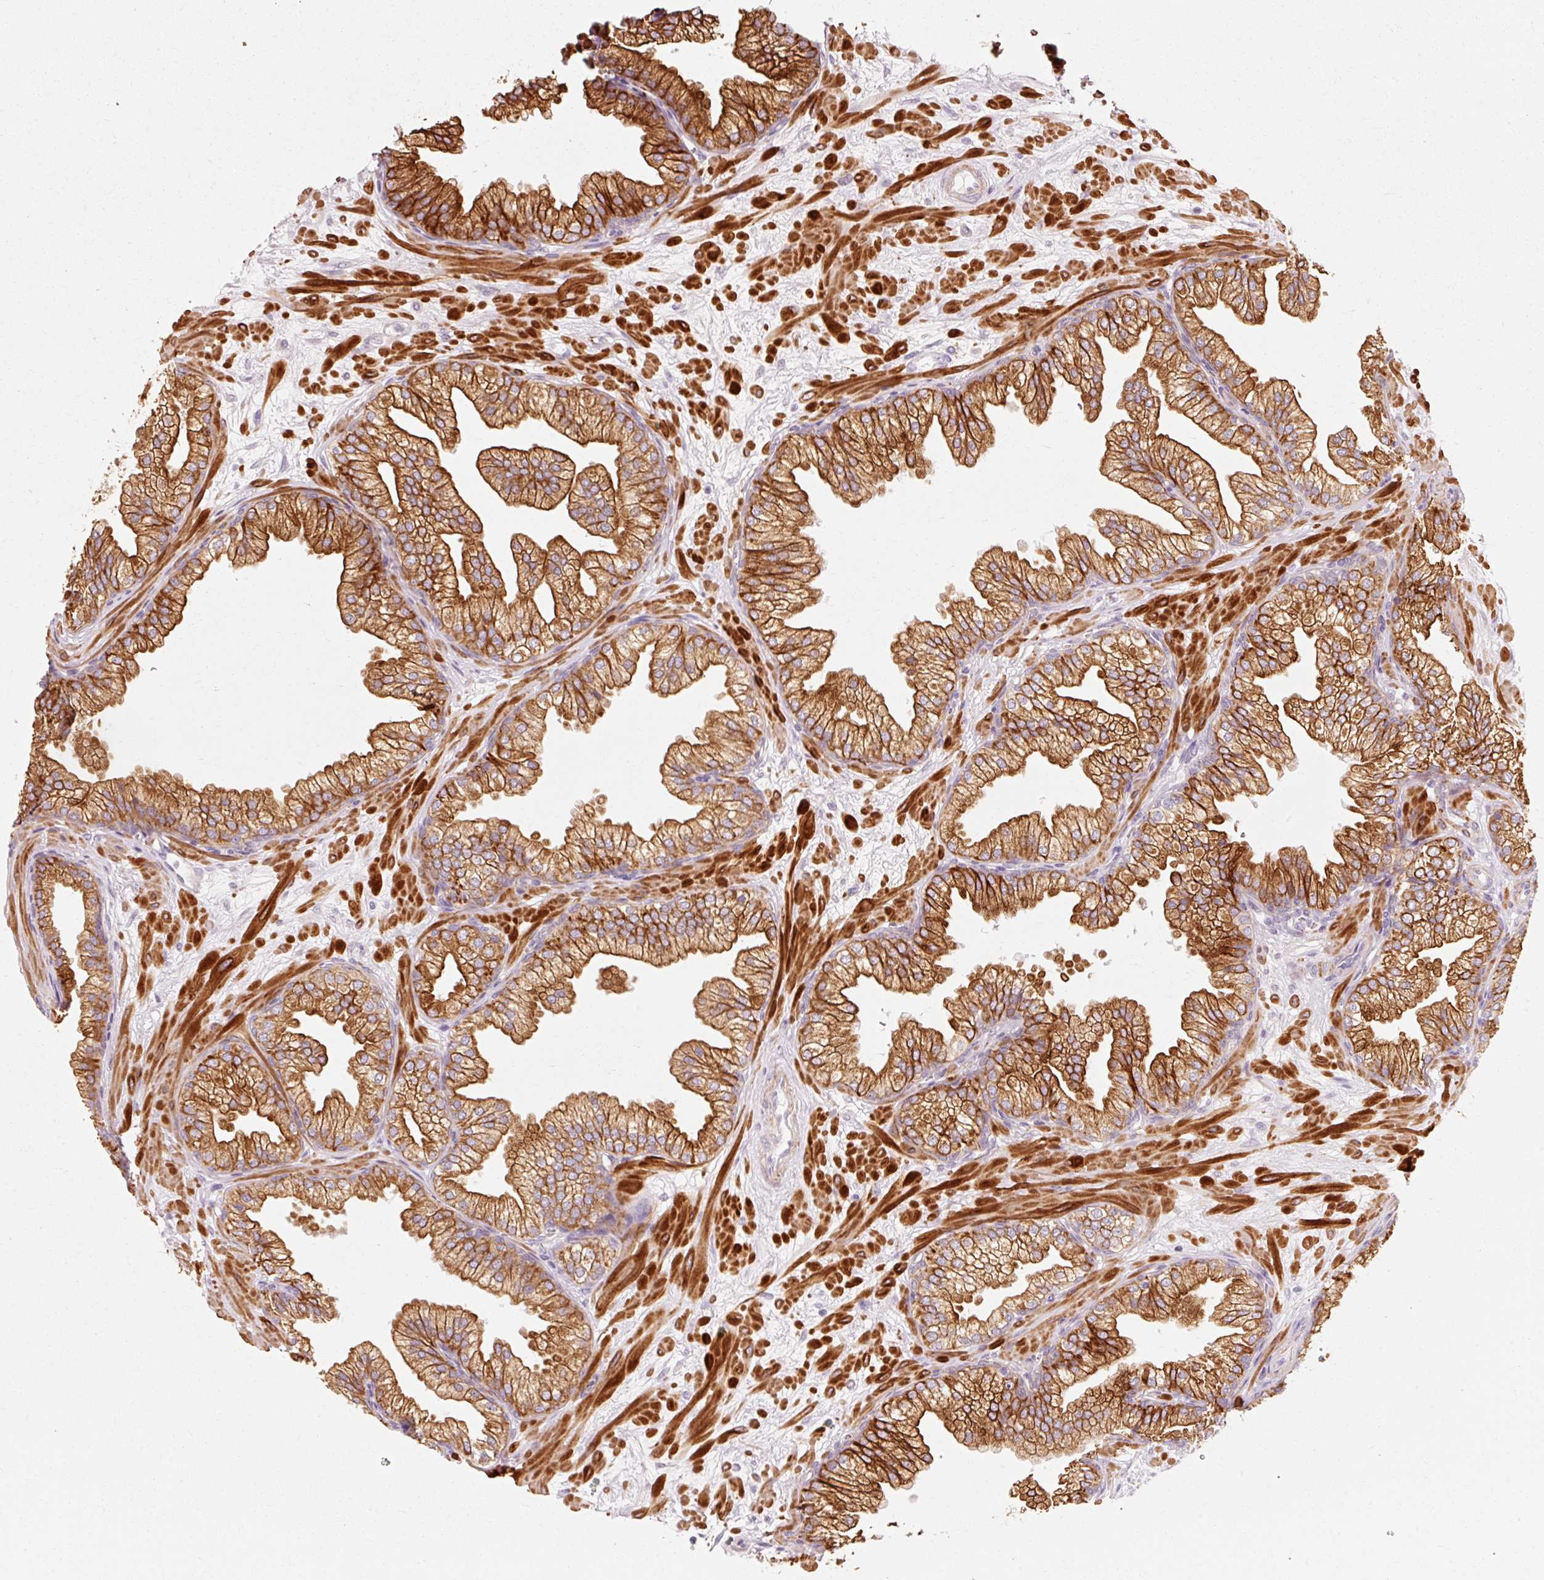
{"staining": {"intensity": "moderate", "quantity": ">75%", "location": "cytoplasmic/membranous"}, "tissue": "prostate", "cell_type": "Glandular cells", "image_type": "normal", "snomed": [{"axis": "morphology", "description": "Normal tissue, NOS"}, {"axis": "topography", "description": "Prostate"}, {"axis": "topography", "description": "Peripheral nerve tissue"}], "caption": "Immunohistochemical staining of unremarkable prostate shows medium levels of moderate cytoplasmic/membranous staining in about >75% of glandular cells. The protein of interest is stained brown, and the nuclei are stained in blue (DAB (3,3'-diaminobenzidine) IHC with brightfield microscopy, high magnification).", "gene": "TRIM73", "patient": {"sex": "male", "age": 61}}